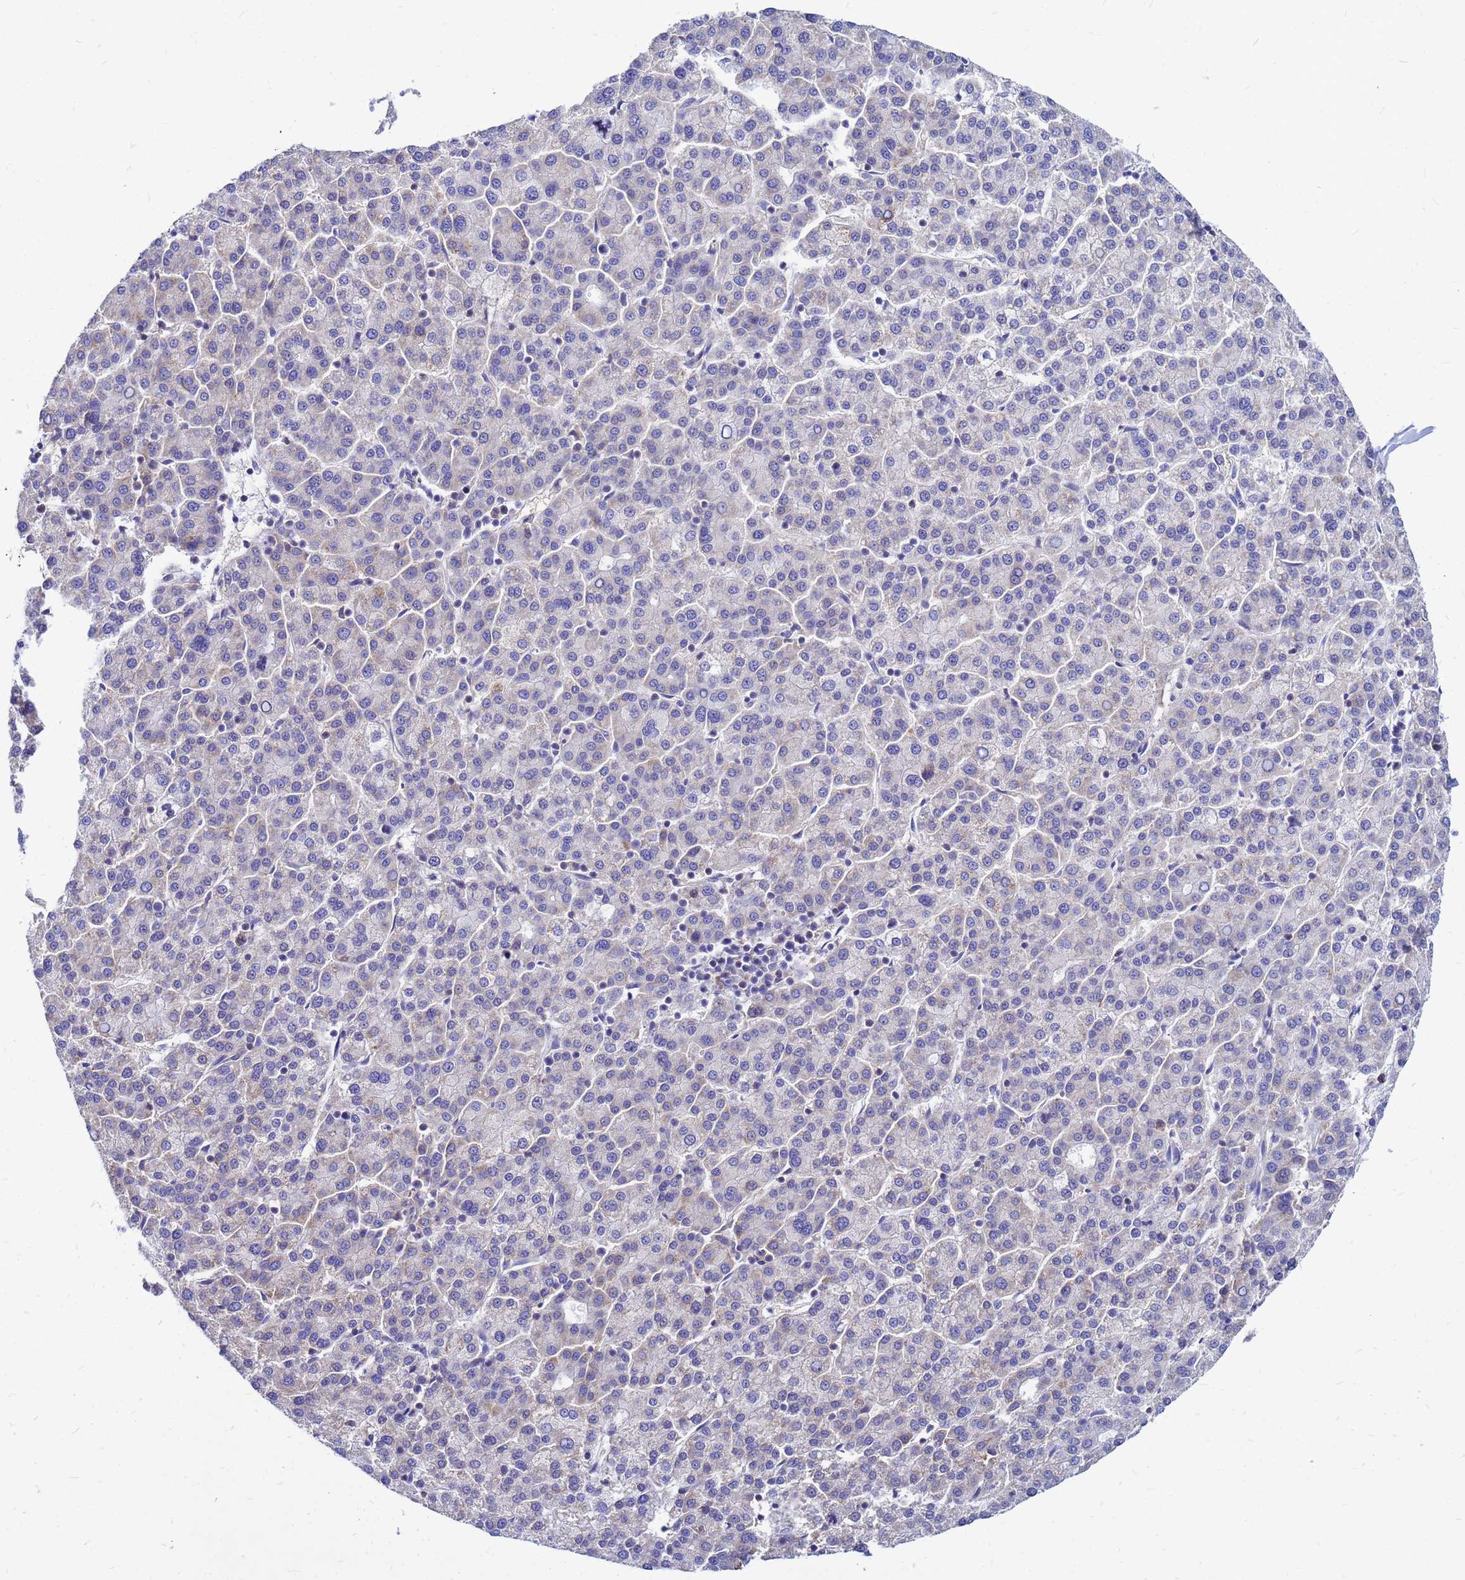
{"staining": {"intensity": "negative", "quantity": "none", "location": "none"}, "tissue": "liver cancer", "cell_type": "Tumor cells", "image_type": "cancer", "snomed": [{"axis": "morphology", "description": "Carcinoma, Hepatocellular, NOS"}, {"axis": "topography", "description": "Liver"}], "caption": "DAB (3,3'-diaminobenzidine) immunohistochemical staining of liver cancer exhibits no significant positivity in tumor cells.", "gene": "FHIP1A", "patient": {"sex": "female", "age": 58}}